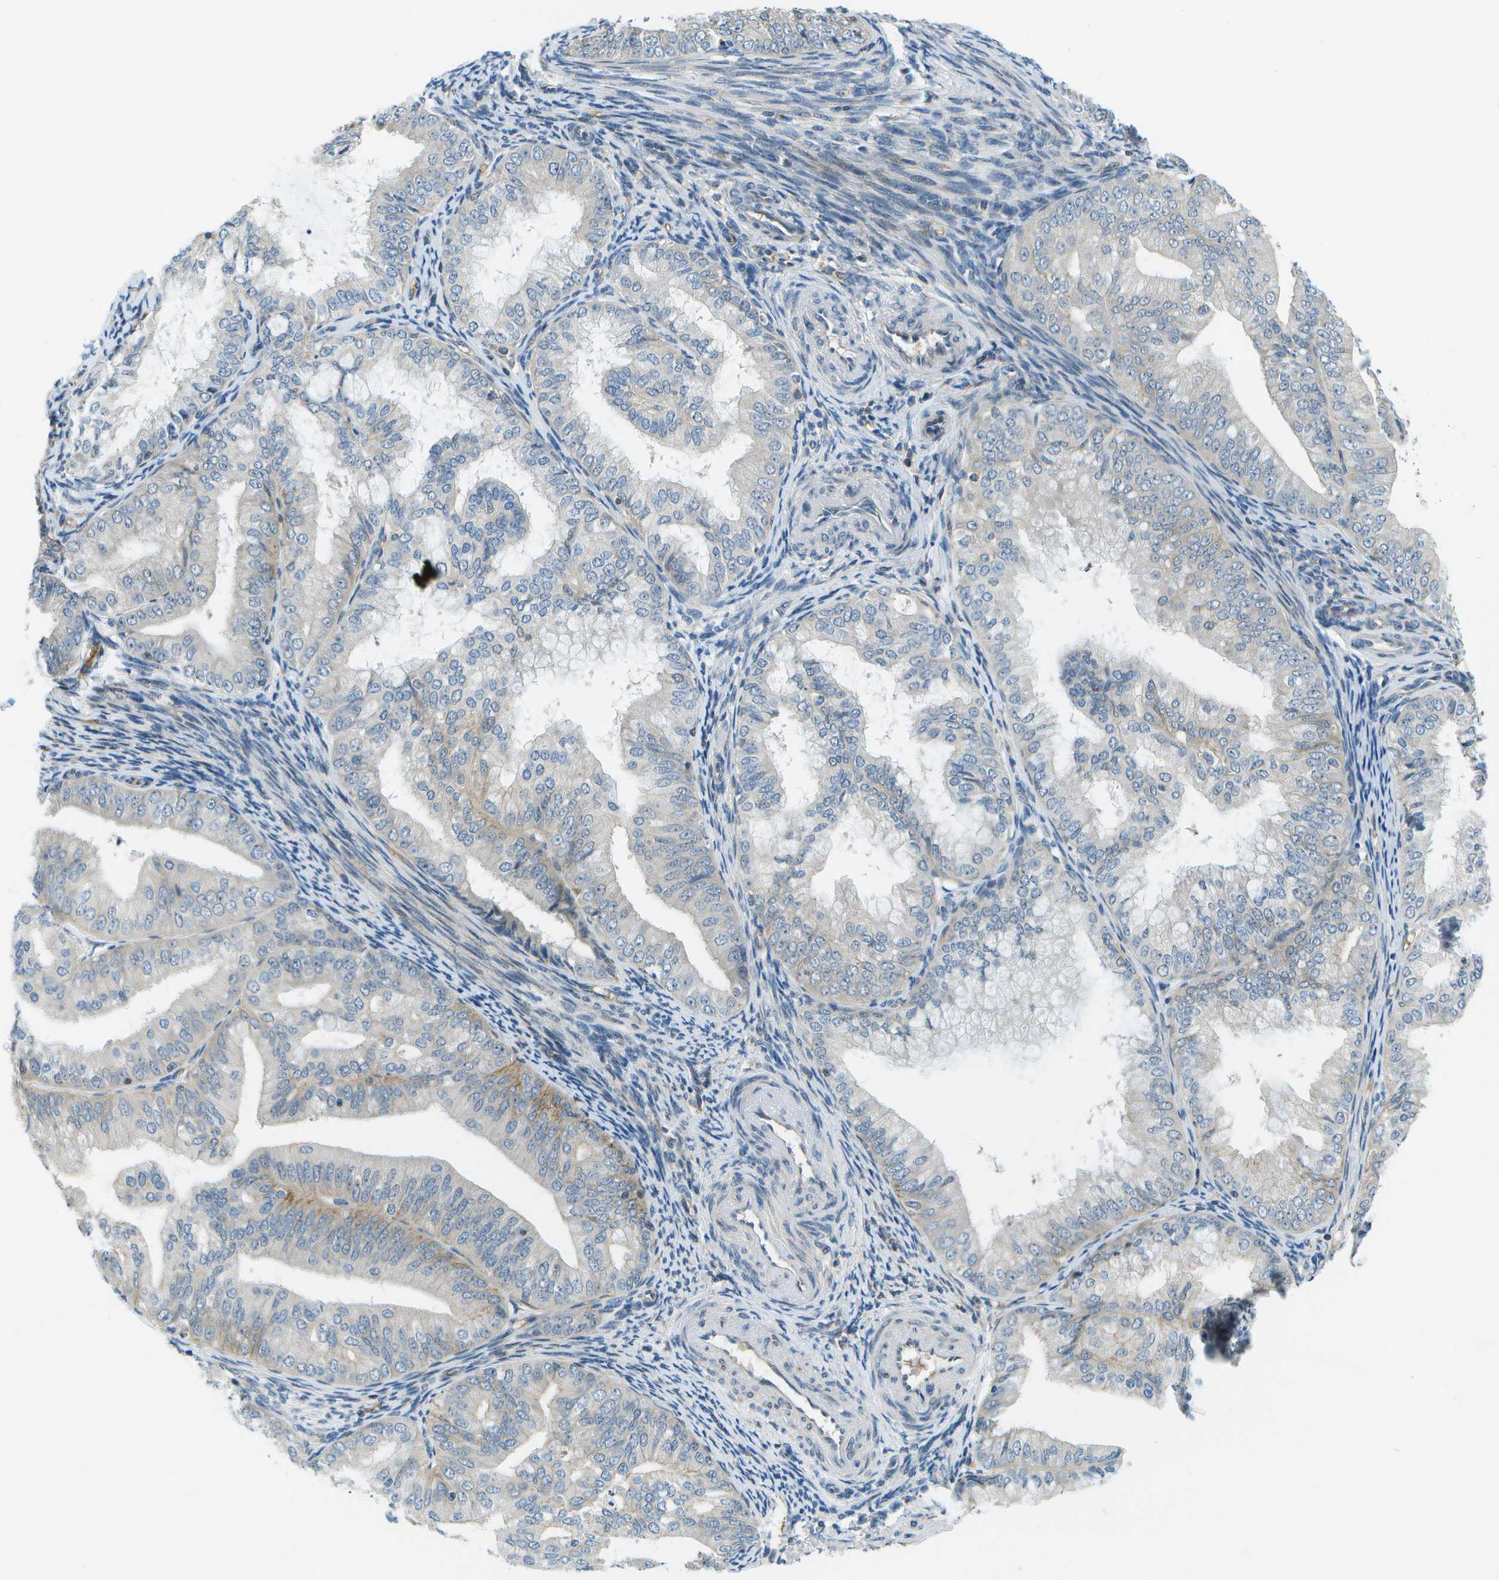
{"staining": {"intensity": "moderate", "quantity": "<25%", "location": "cytoplasmic/membranous"}, "tissue": "endometrial cancer", "cell_type": "Tumor cells", "image_type": "cancer", "snomed": [{"axis": "morphology", "description": "Adenocarcinoma, NOS"}, {"axis": "topography", "description": "Endometrium"}], "caption": "Protein staining of adenocarcinoma (endometrial) tissue exhibits moderate cytoplasmic/membranous expression in about <25% of tumor cells.", "gene": "CTIF", "patient": {"sex": "female", "age": 63}}